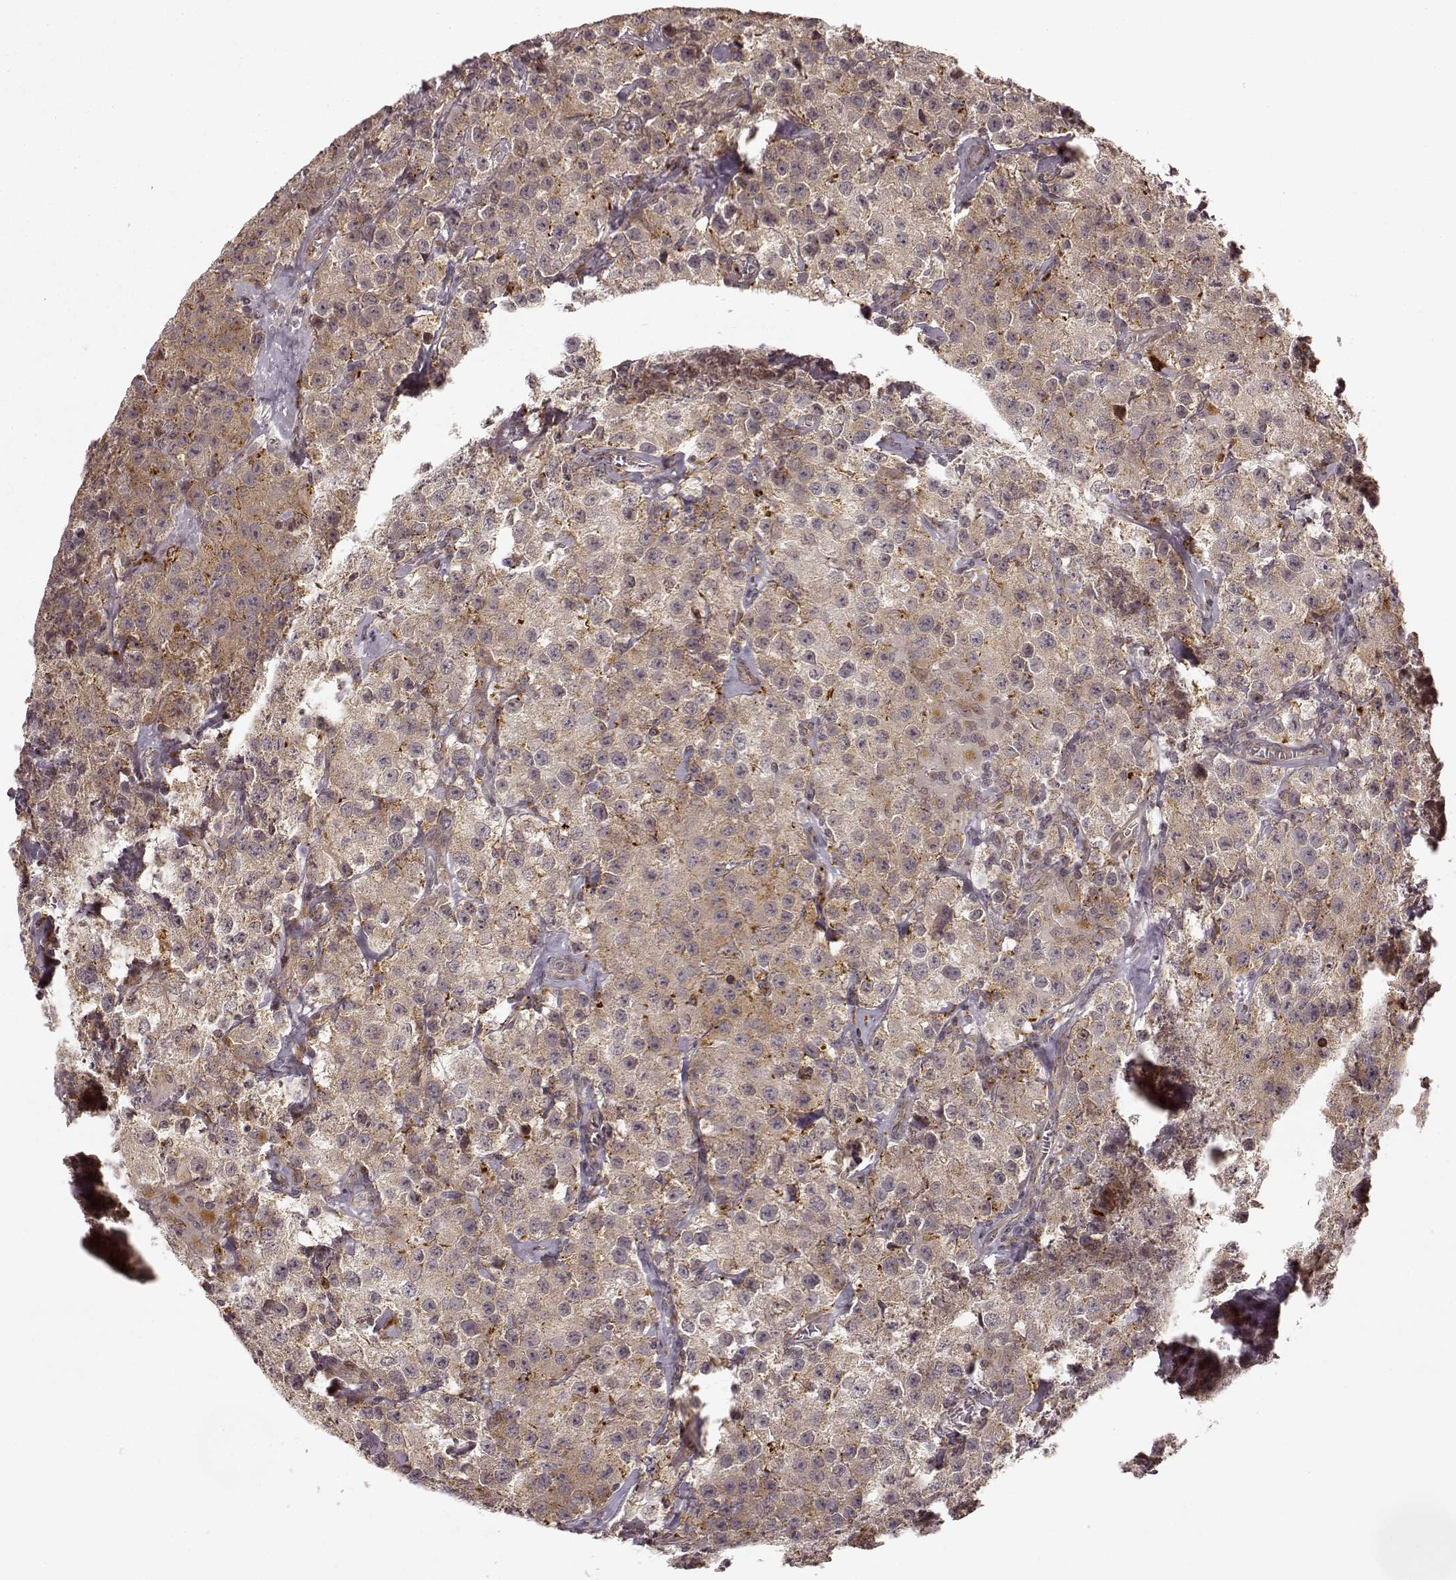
{"staining": {"intensity": "weak", "quantity": ">75%", "location": "cytoplasmic/membranous"}, "tissue": "testis cancer", "cell_type": "Tumor cells", "image_type": "cancer", "snomed": [{"axis": "morphology", "description": "Seminoma, NOS"}, {"axis": "topography", "description": "Testis"}], "caption": "Tumor cells show low levels of weak cytoplasmic/membranous positivity in about >75% of cells in human testis seminoma.", "gene": "SLC12A9", "patient": {"sex": "male", "age": 52}}